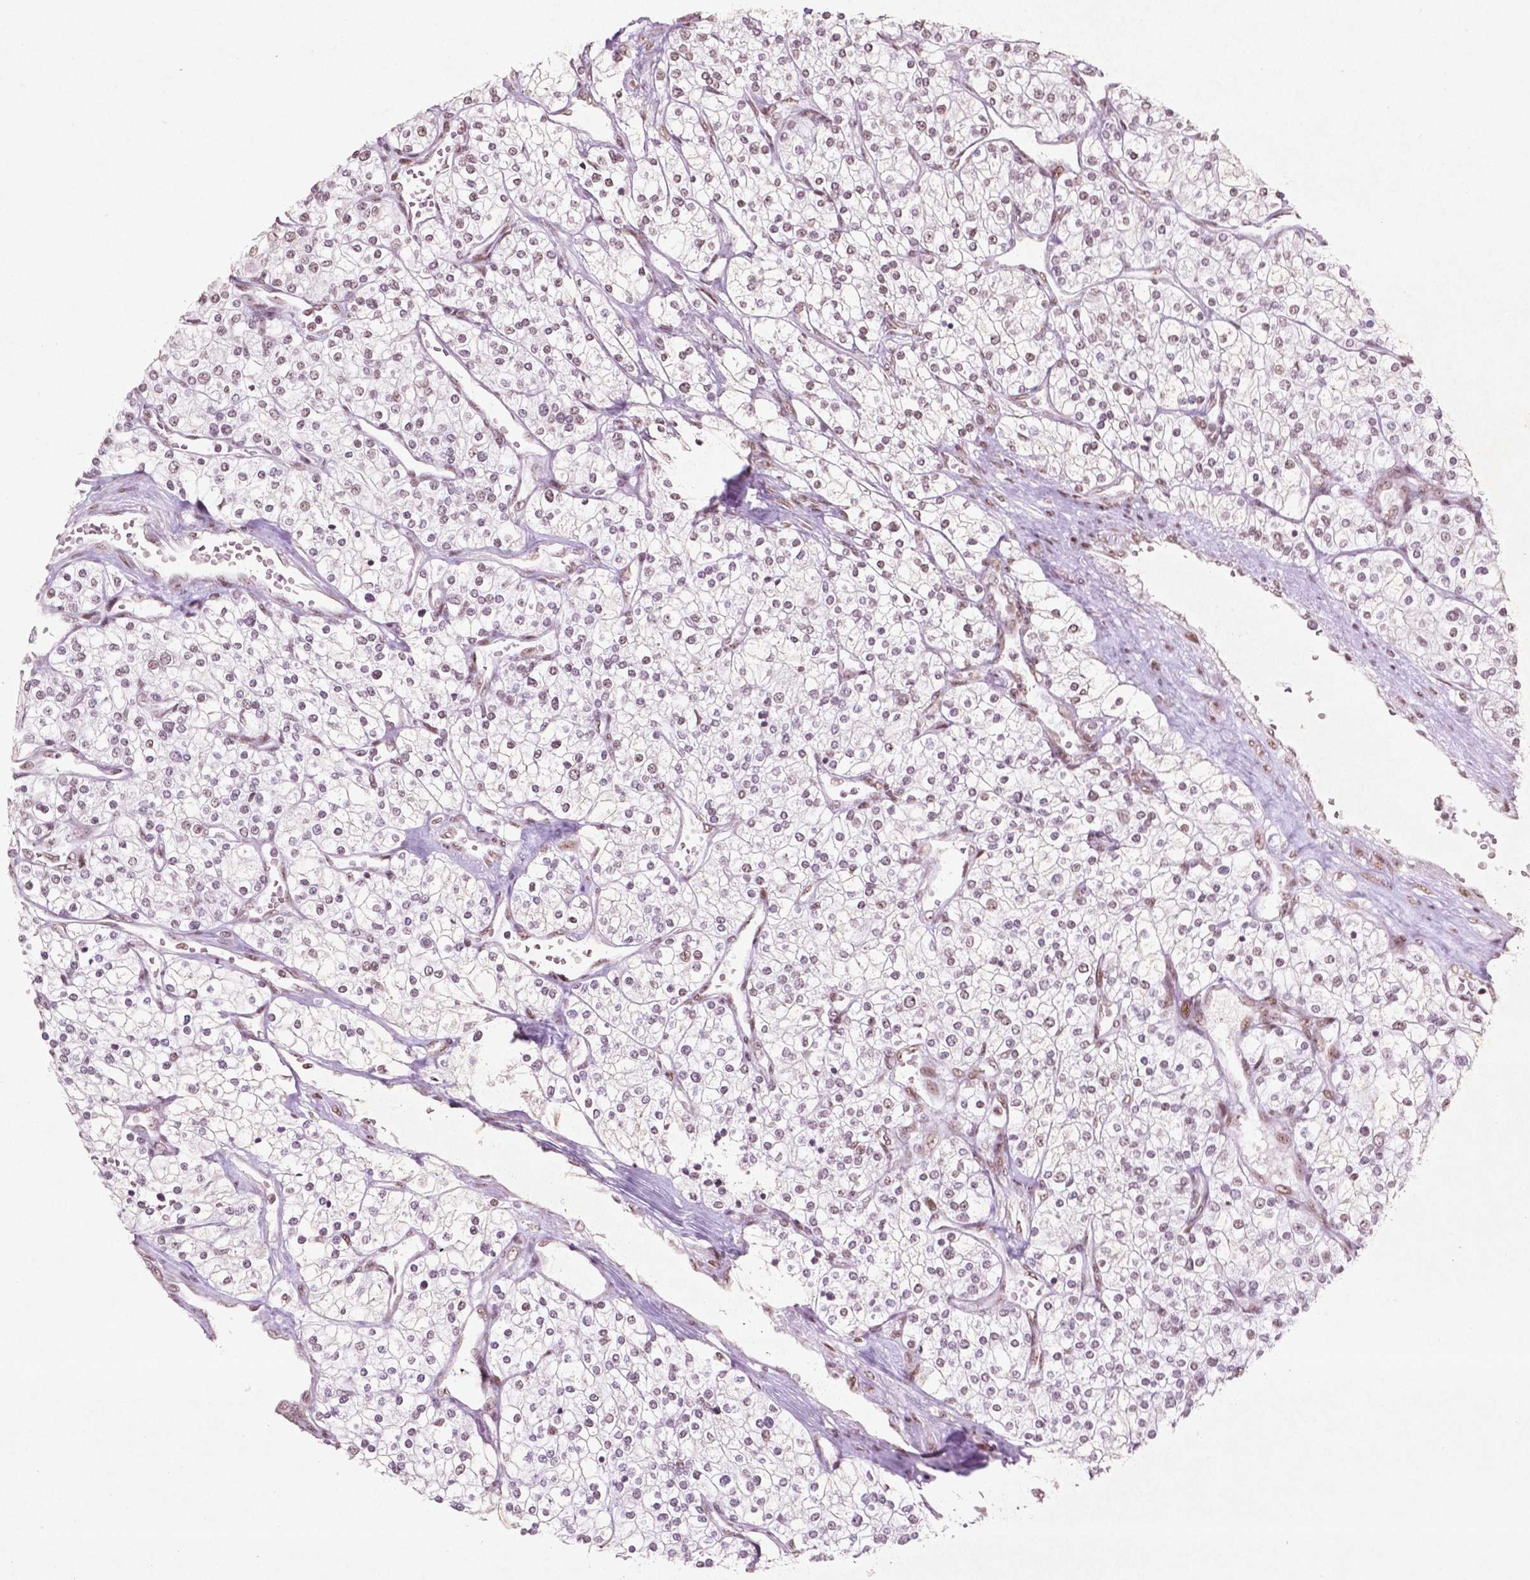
{"staining": {"intensity": "weak", "quantity": "25%-75%", "location": "nuclear"}, "tissue": "renal cancer", "cell_type": "Tumor cells", "image_type": "cancer", "snomed": [{"axis": "morphology", "description": "Adenocarcinoma, NOS"}, {"axis": "topography", "description": "Kidney"}], "caption": "The micrograph demonstrates a brown stain indicating the presence of a protein in the nuclear of tumor cells in renal cancer (adenocarcinoma).", "gene": "HMG20B", "patient": {"sex": "male", "age": 80}}